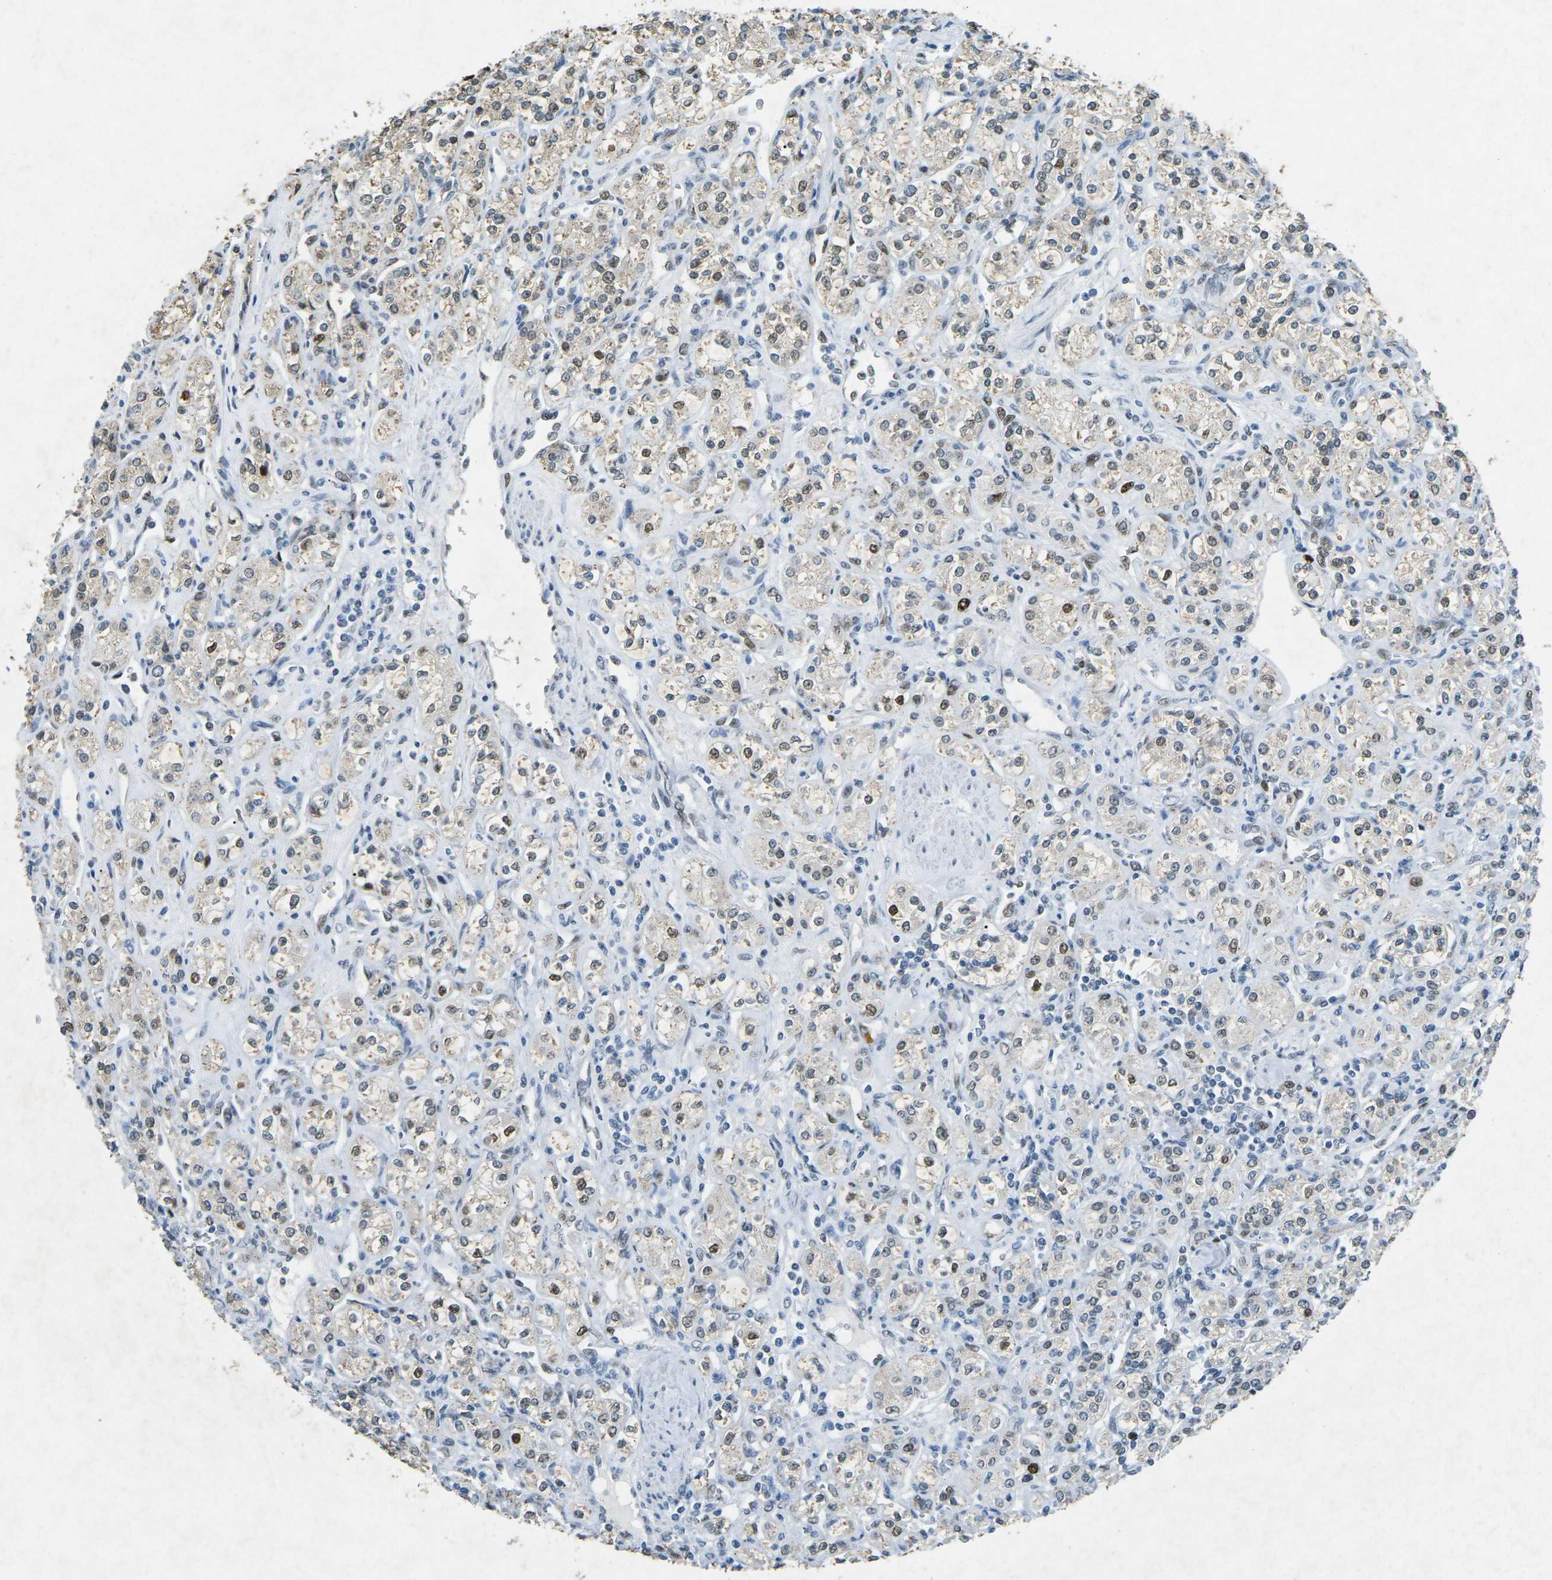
{"staining": {"intensity": "moderate", "quantity": "<25%", "location": "nuclear"}, "tissue": "renal cancer", "cell_type": "Tumor cells", "image_type": "cancer", "snomed": [{"axis": "morphology", "description": "Adenocarcinoma, NOS"}, {"axis": "topography", "description": "Kidney"}], "caption": "Adenocarcinoma (renal) was stained to show a protein in brown. There is low levels of moderate nuclear staining in about <25% of tumor cells.", "gene": "RB1", "patient": {"sex": "male", "age": 77}}